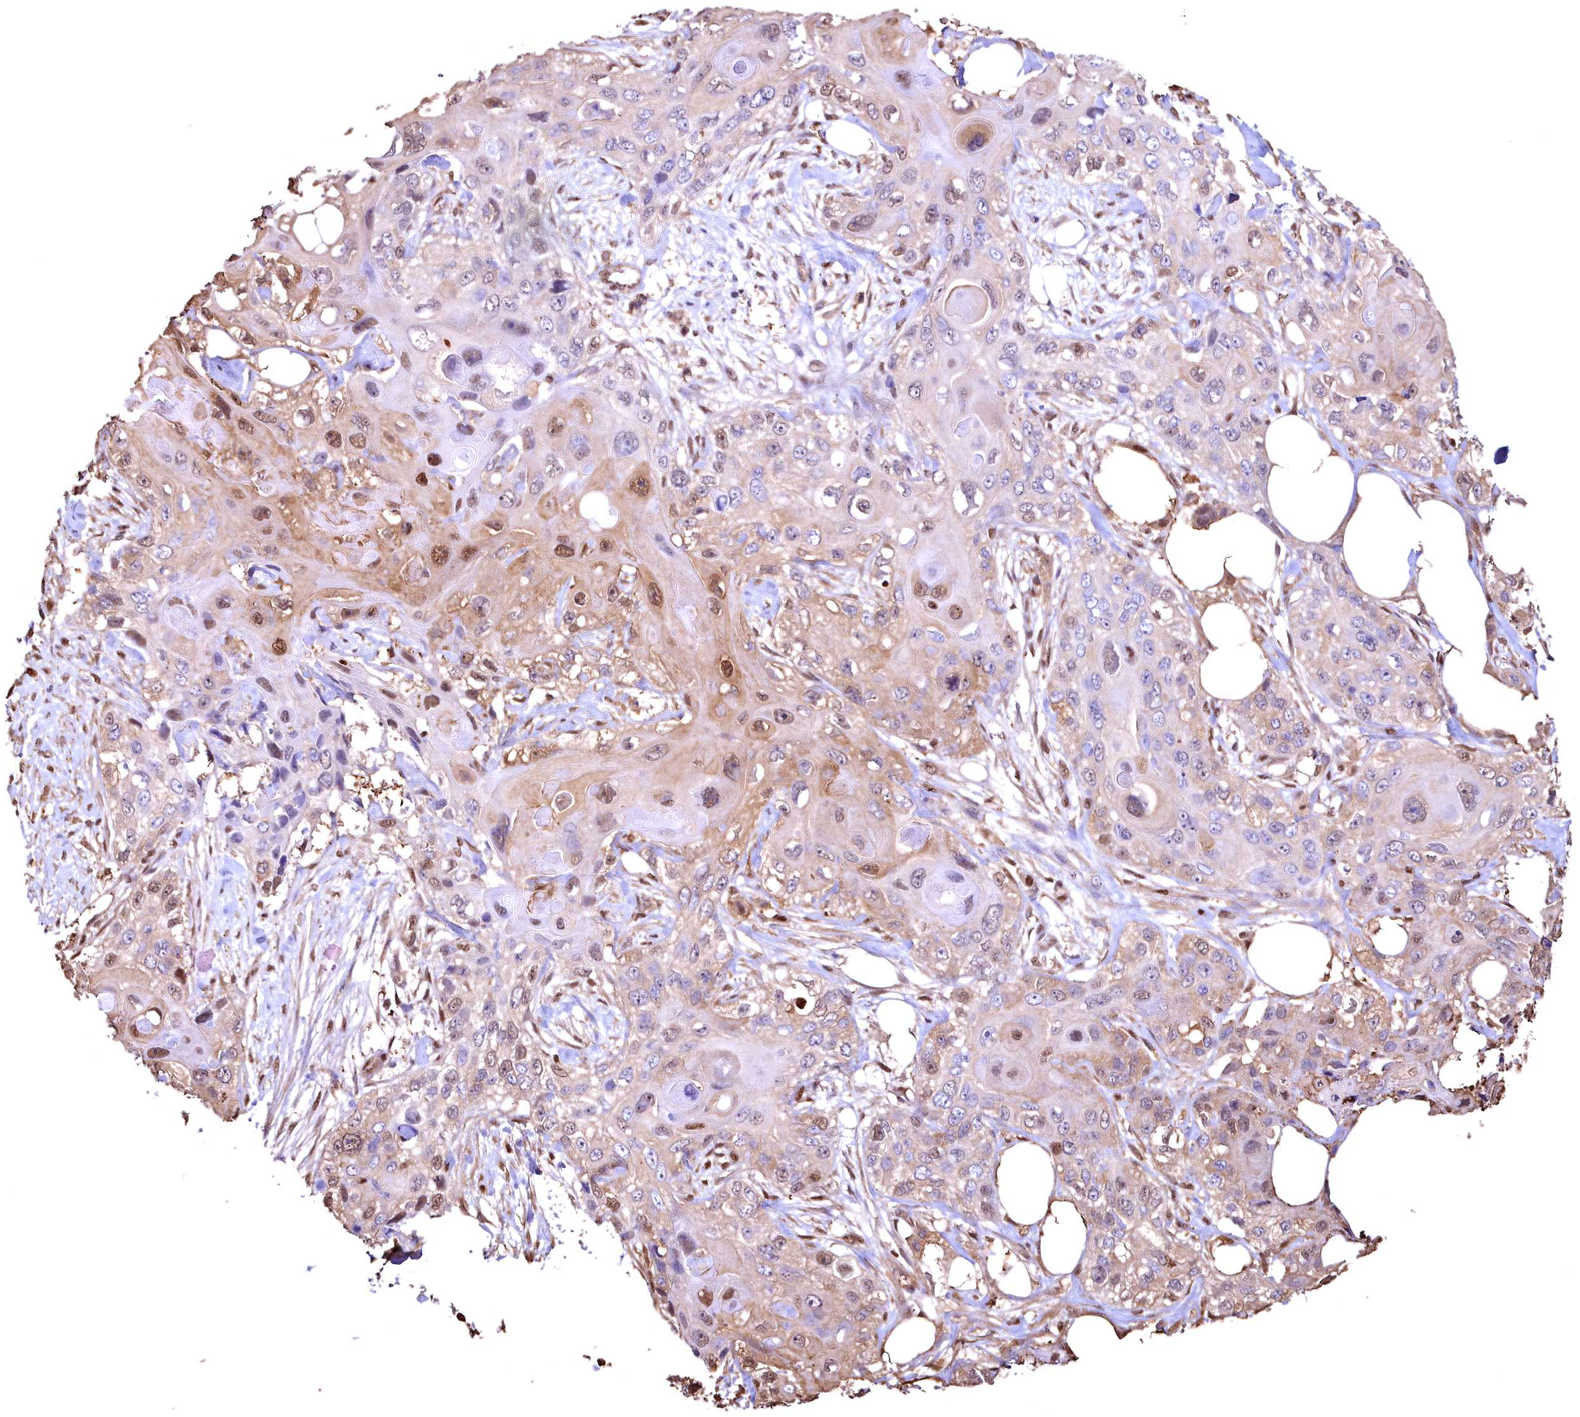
{"staining": {"intensity": "moderate", "quantity": ">75%", "location": "nuclear"}, "tissue": "skin cancer", "cell_type": "Tumor cells", "image_type": "cancer", "snomed": [{"axis": "morphology", "description": "Normal tissue, NOS"}, {"axis": "morphology", "description": "Squamous cell carcinoma, NOS"}, {"axis": "topography", "description": "Skin"}], "caption": "An image of human skin cancer (squamous cell carcinoma) stained for a protein shows moderate nuclear brown staining in tumor cells.", "gene": "GAPDH", "patient": {"sex": "male", "age": 72}}